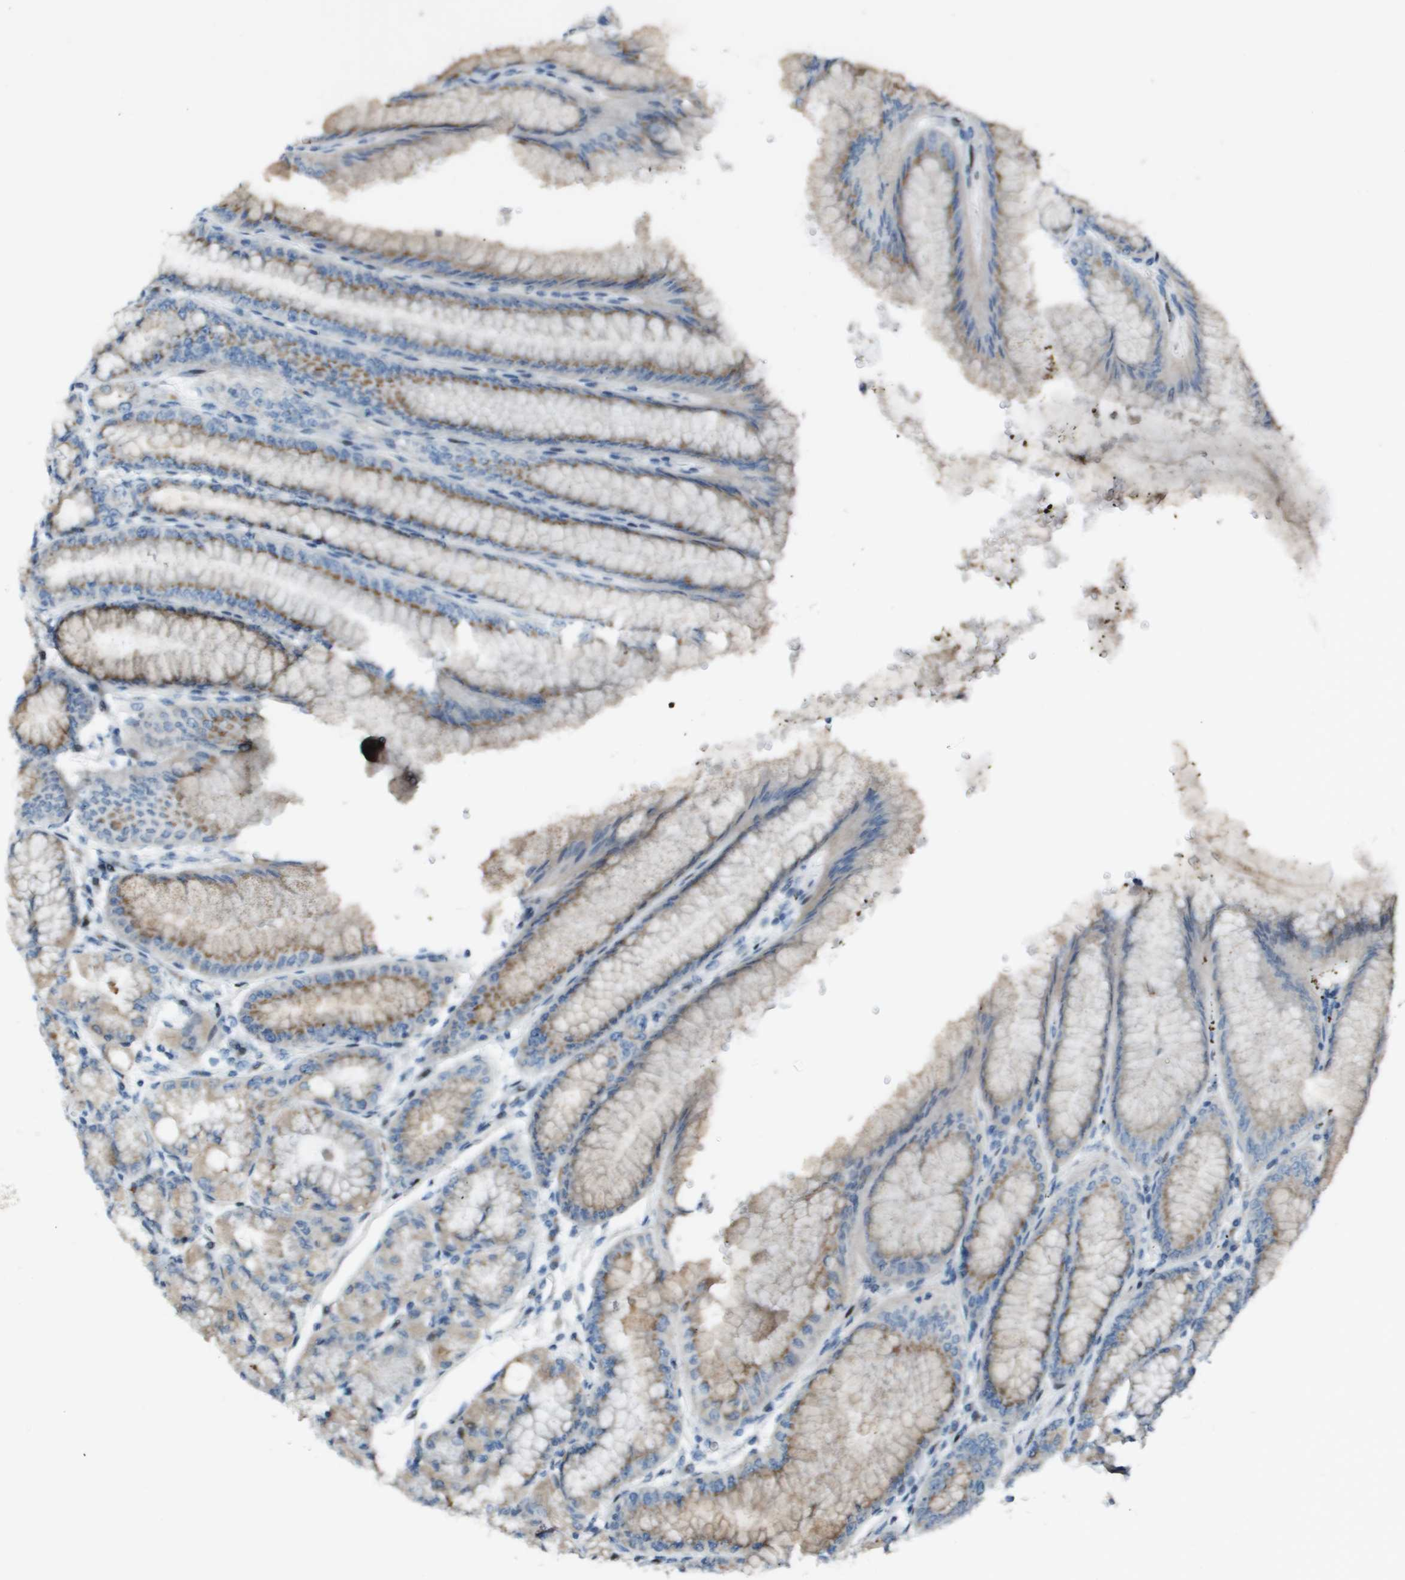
{"staining": {"intensity": "moderate", "quantity": "25%-75%", "location": "cytoplasmic/membranous"}, "tissue": "stomach", "cell_type": "Glandular cells", "image_type": "normal", "snomed": [{"axis": "morphology", "description": "Normal tissue, NOS"}, {"axis": "topography", "description": "Stomach, lower"}], "caption": "Brown immunohistochemical staining in normal stomach displays moderate cytoplasmic/membranous staining in about 25%-75% of glandular cells. Using DAB (3,3'-diaminobenzidine) (brown) and hematoxylin (blue) stains, captured at high magnification using brightfield microscopy.", "gene": "MGAT3", "patient": {"sex": "male", "age": 71}}